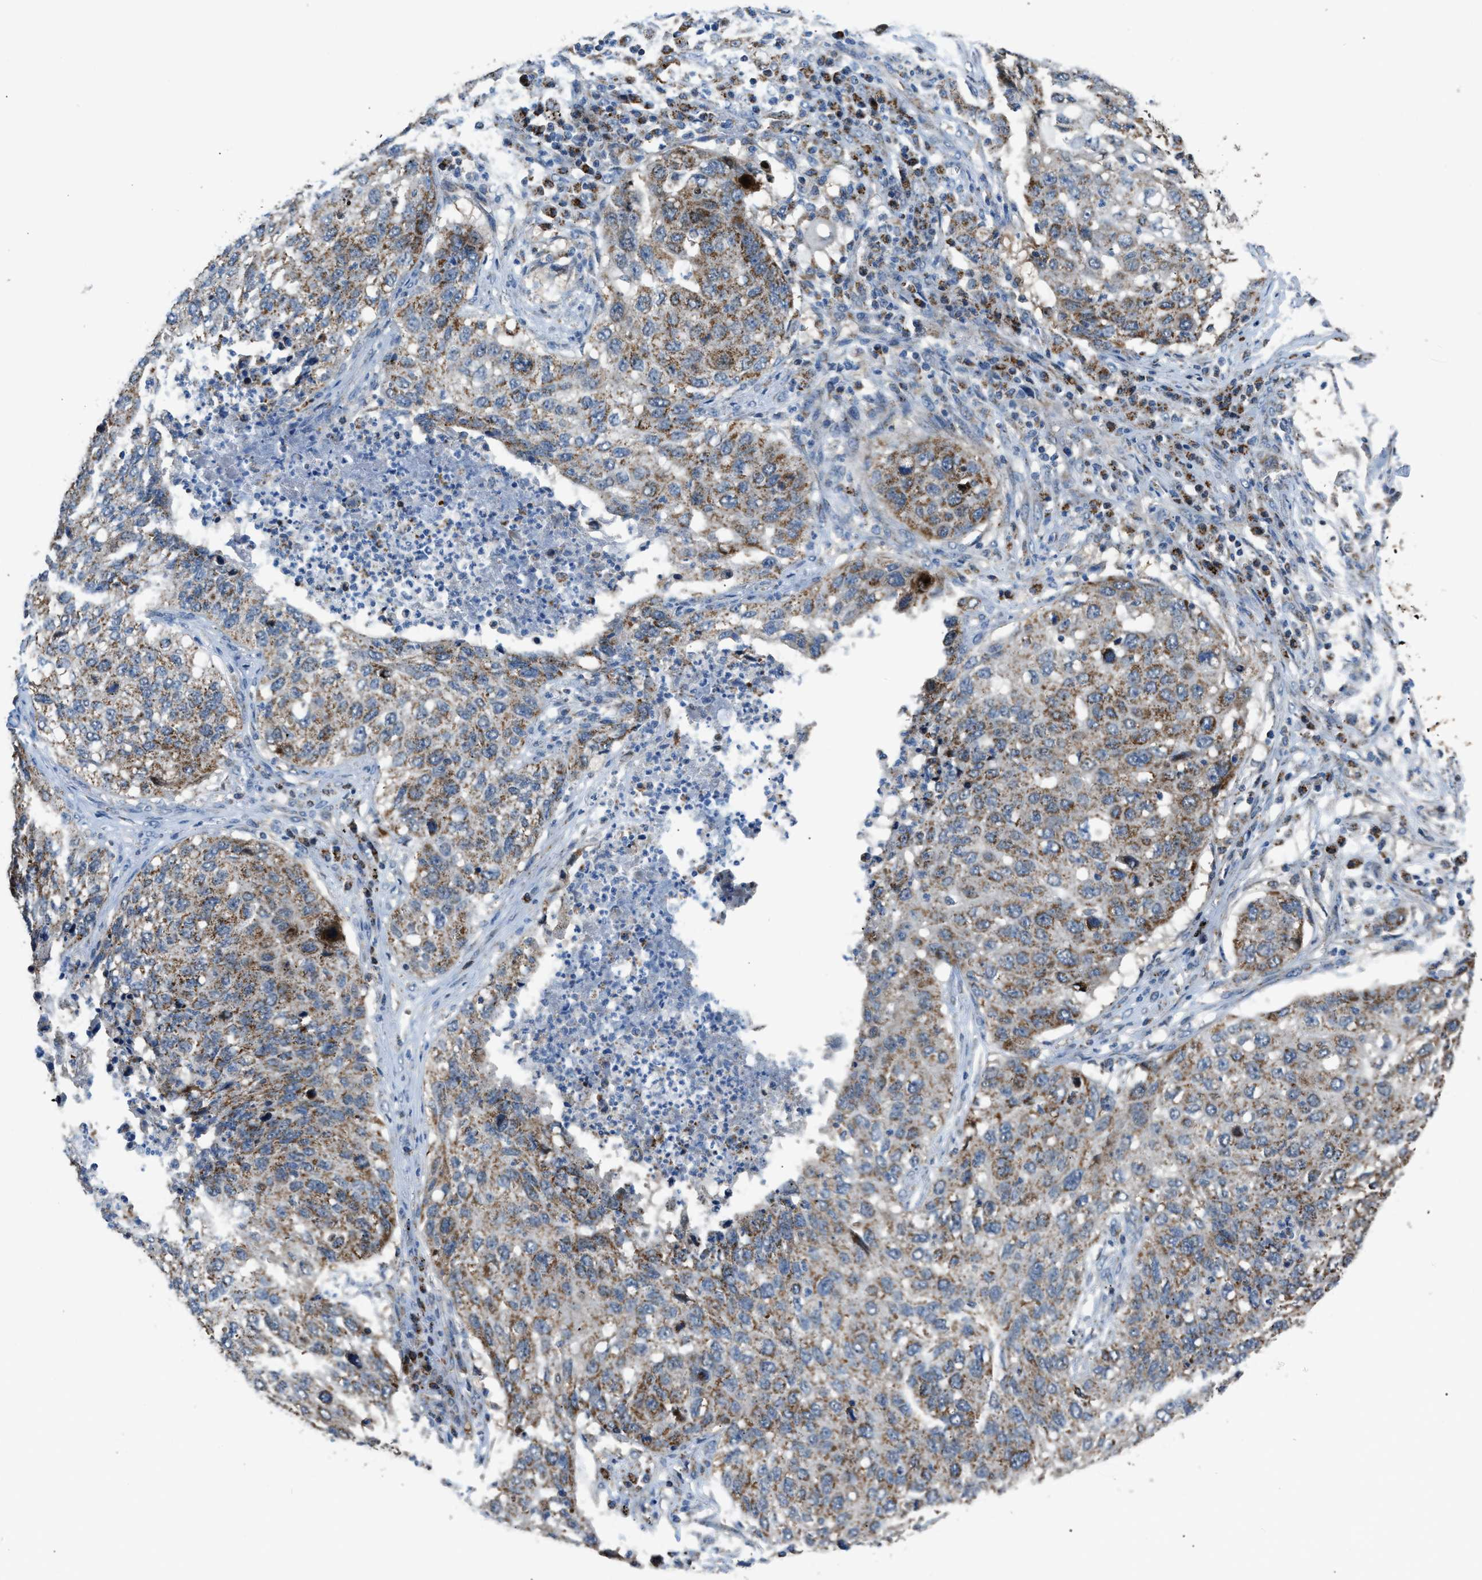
{"staining": {"intensity": "moderate", "quantity": "25%-75%", "location": "cytoplasmic/membranous"}, "tissue": "lung cancer", "cell_type": "Tumor cells", "image_type": "cancer", "snomed": [{"axis": "morphology", "description": "Squamous cell carcinoma, NOS"}, {"axis": "topography", "description": "Lung"}], "caption": "Tumor cells exhibit medium levels of moderate cytoplasmic/membranous staining in approximately 25%-75% of cells in squamous cell carcinoma (lung). (Brightfield microscopy of DAB IHC at high magnification).", "gene": "ETFB", "patient": {"sex": "female", "age": 63}}